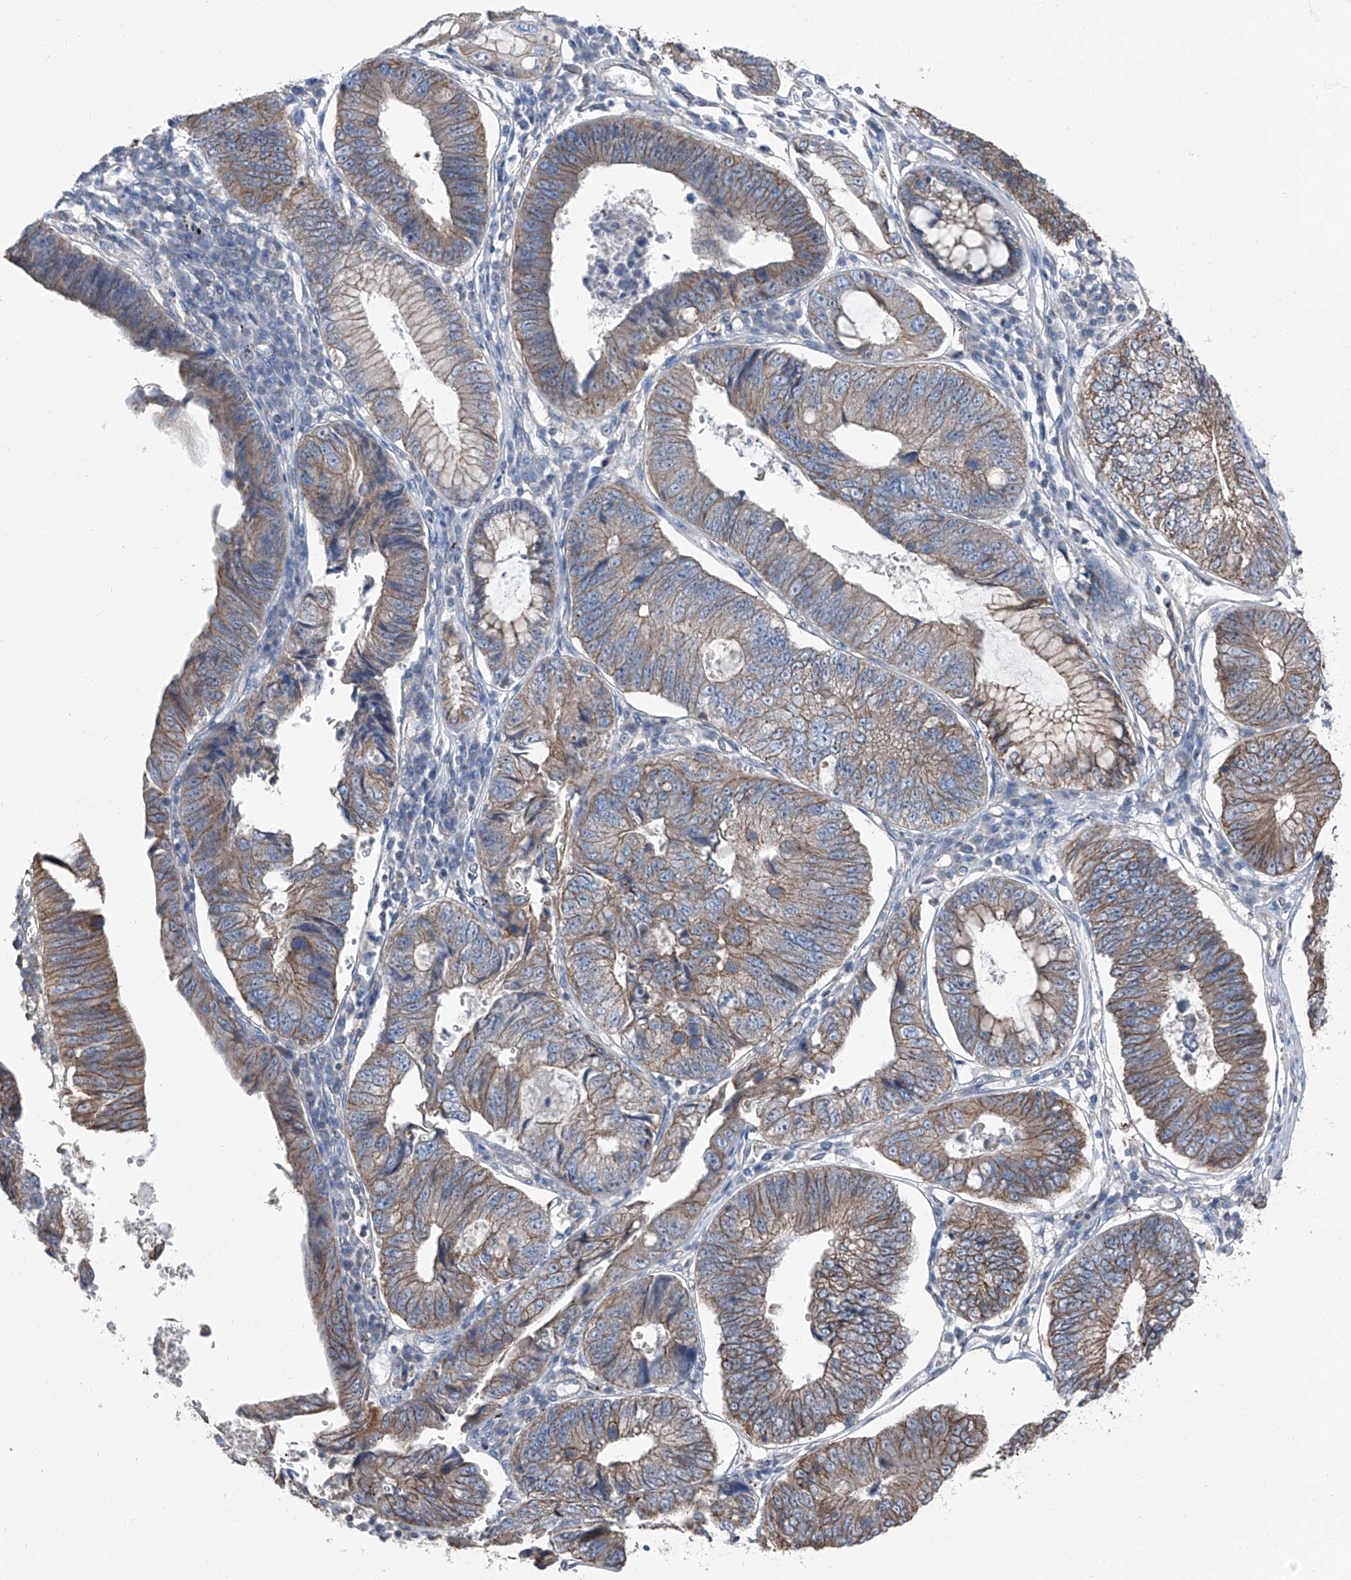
{"staining": {"intensity": "moderate", "quantity": ">75%", "location": "cytoplasmic/membranous"}, "tissue": "stomach cancer", "cell_type": "Tumor cells", "image_type": "cancer", "snomed": [{"axis": "morphology", "description": "Adenocarcinoma, NOS"}, {"axis": "topography", "description": "Stomach"}], "caption": "Human stomach cancer stained with a protein marker demonstrates moderate staining in tumor cells.", "gene": "GPR142", "patient": {"sex": "male", "age": 59}}